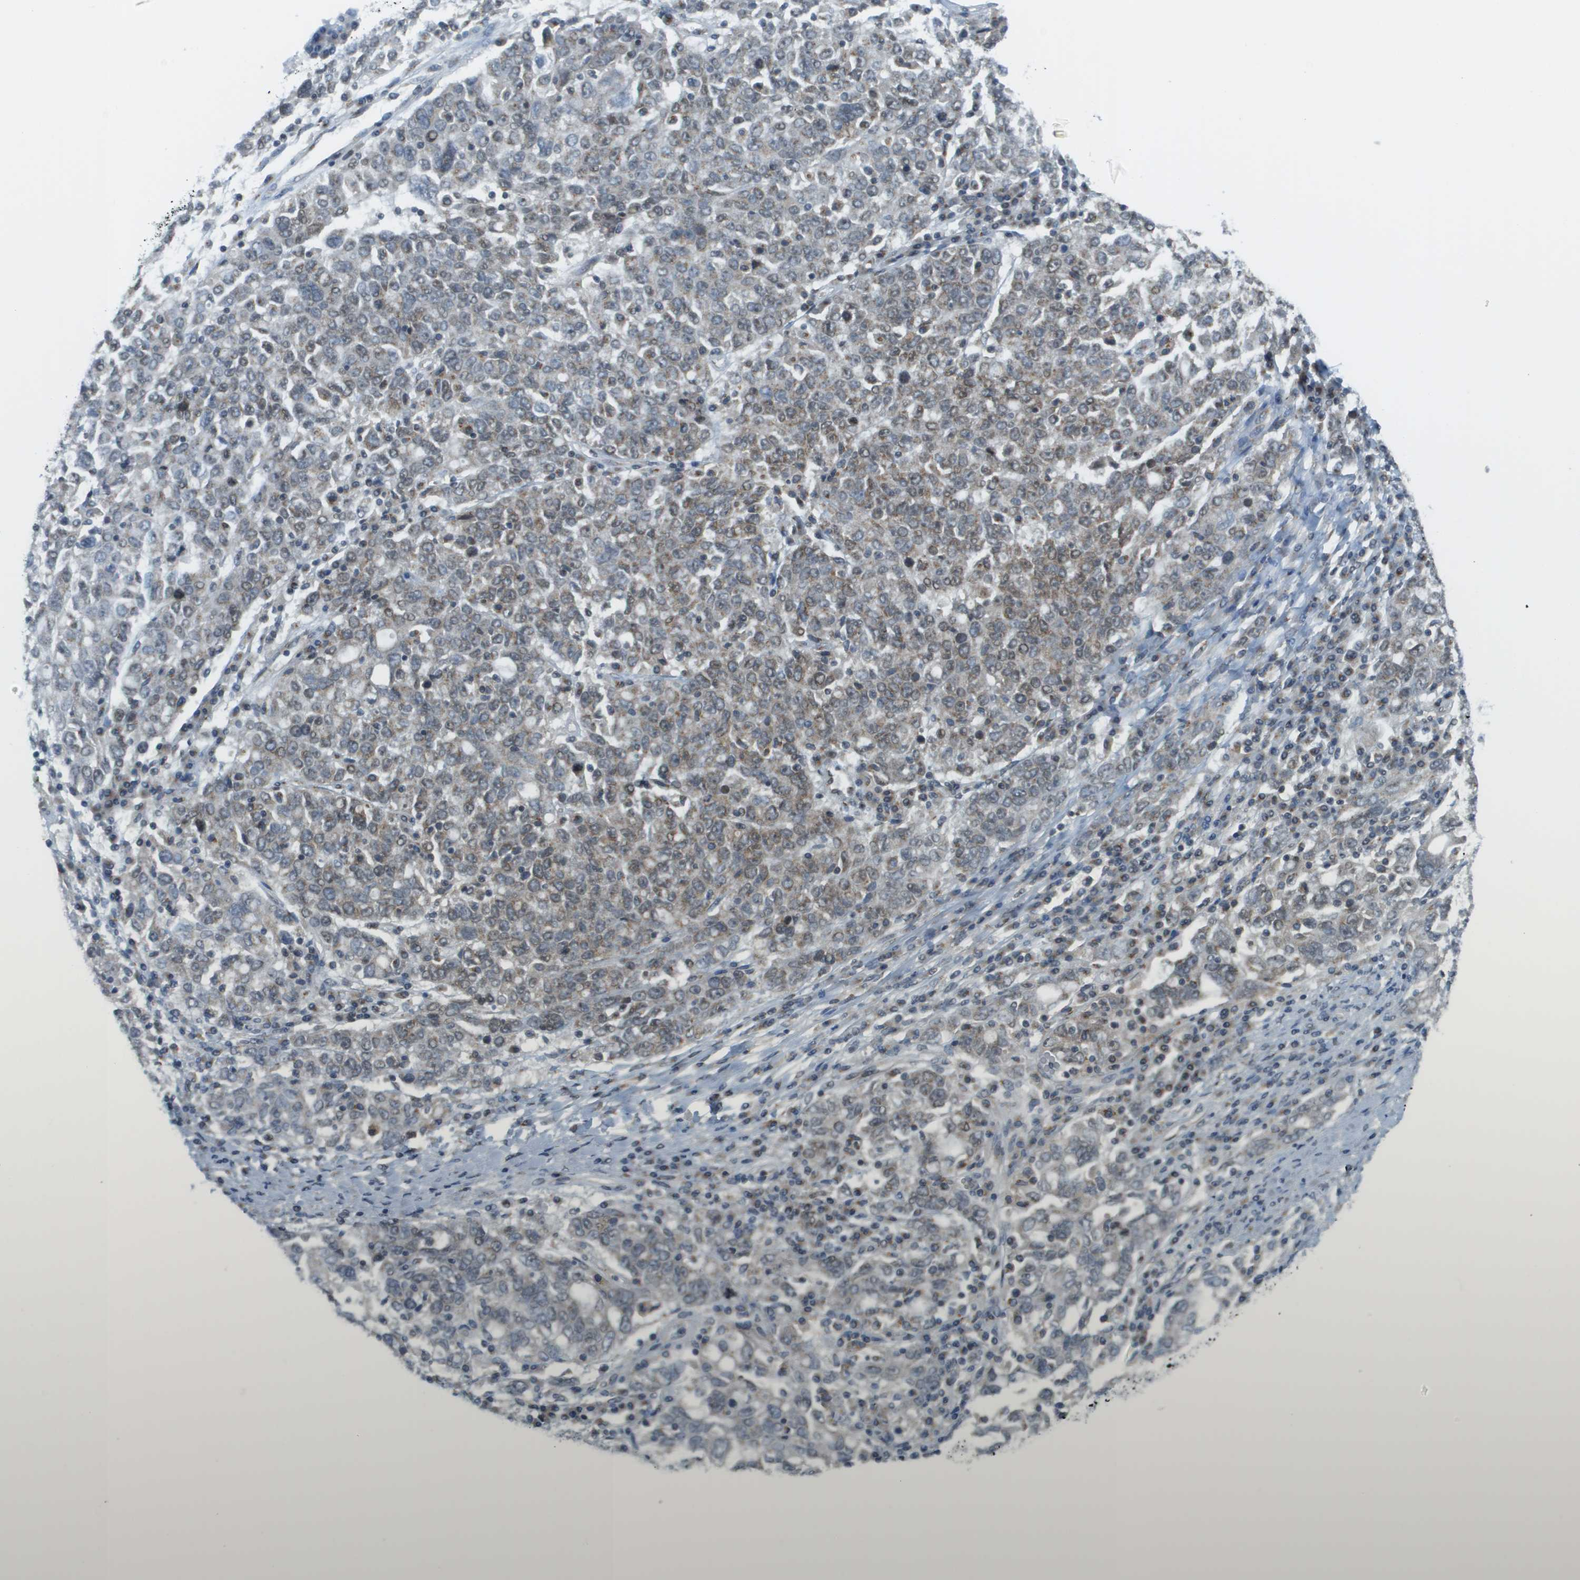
{"staining": {"intensity": "weak", "quantity": "25%-75%", "location": "cytoplasmic/membranous,nuclear"}, "tissue": "ovarian cancer", "cell_type": "Tumor cells", "image_type": "cancer", "snomed": [{"axis": "morphology", "description": "Carcinoma, endometroid"}, {"axis": "topography", "description": "Ovary"}], "caption": "Immunohistochemical staining of human endometroid carcinoma (ovarian) exhibits weak cytoplasmic/membranous and nuclear protein expression in about 25%-75% of tumor cells. (DAB (3,3'-diaminobenzidine) IHC, brown staining for protein, blue staining for nuclei).", "gene": "EVC", "patient": {"sex": "female", "age": 62}}